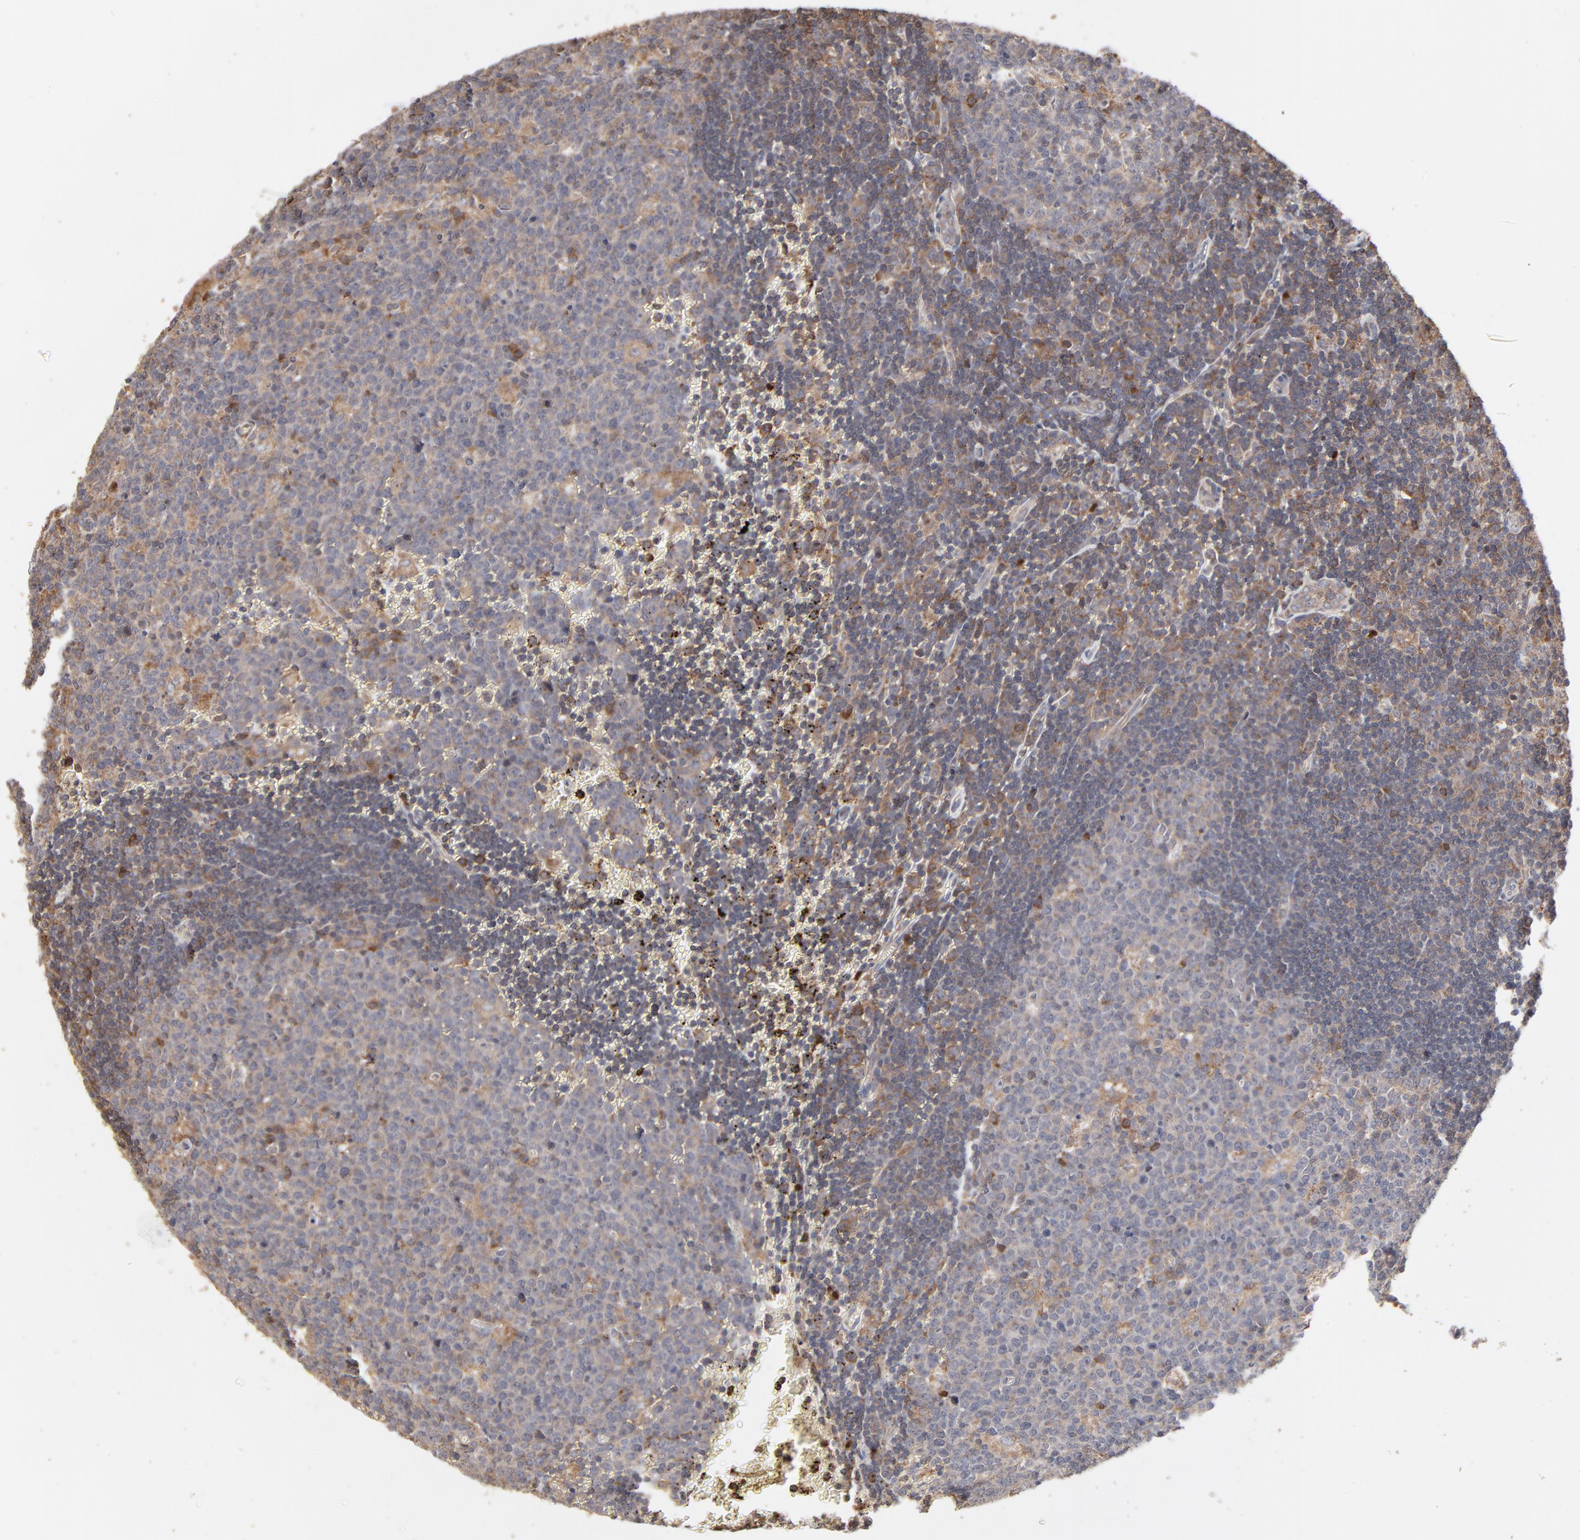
{"staining": {"intensity": "moderate", "quantity": "25%-75%", "location": "cytoplasmic/membranous"}, "tissue": "lymph node", "cell_type": "Germinal center cells", "image_type": "normal", "snomed": [{"axis": "morphology", "description": "Normal tissue, NOS"}, {"axis": "topography", "description": "Lymph node"}, {"axis": "topography", "description": "Salivary gland"}], "caption": "Protein staining by immunohistochemistry demonstrates moderate cytoplasmic/membranous positivity in approximately 25%-75% of germinal center cells in benign lymph node.", "gene": "RNF213", "patient": {"sex": "male", "age": 8}}